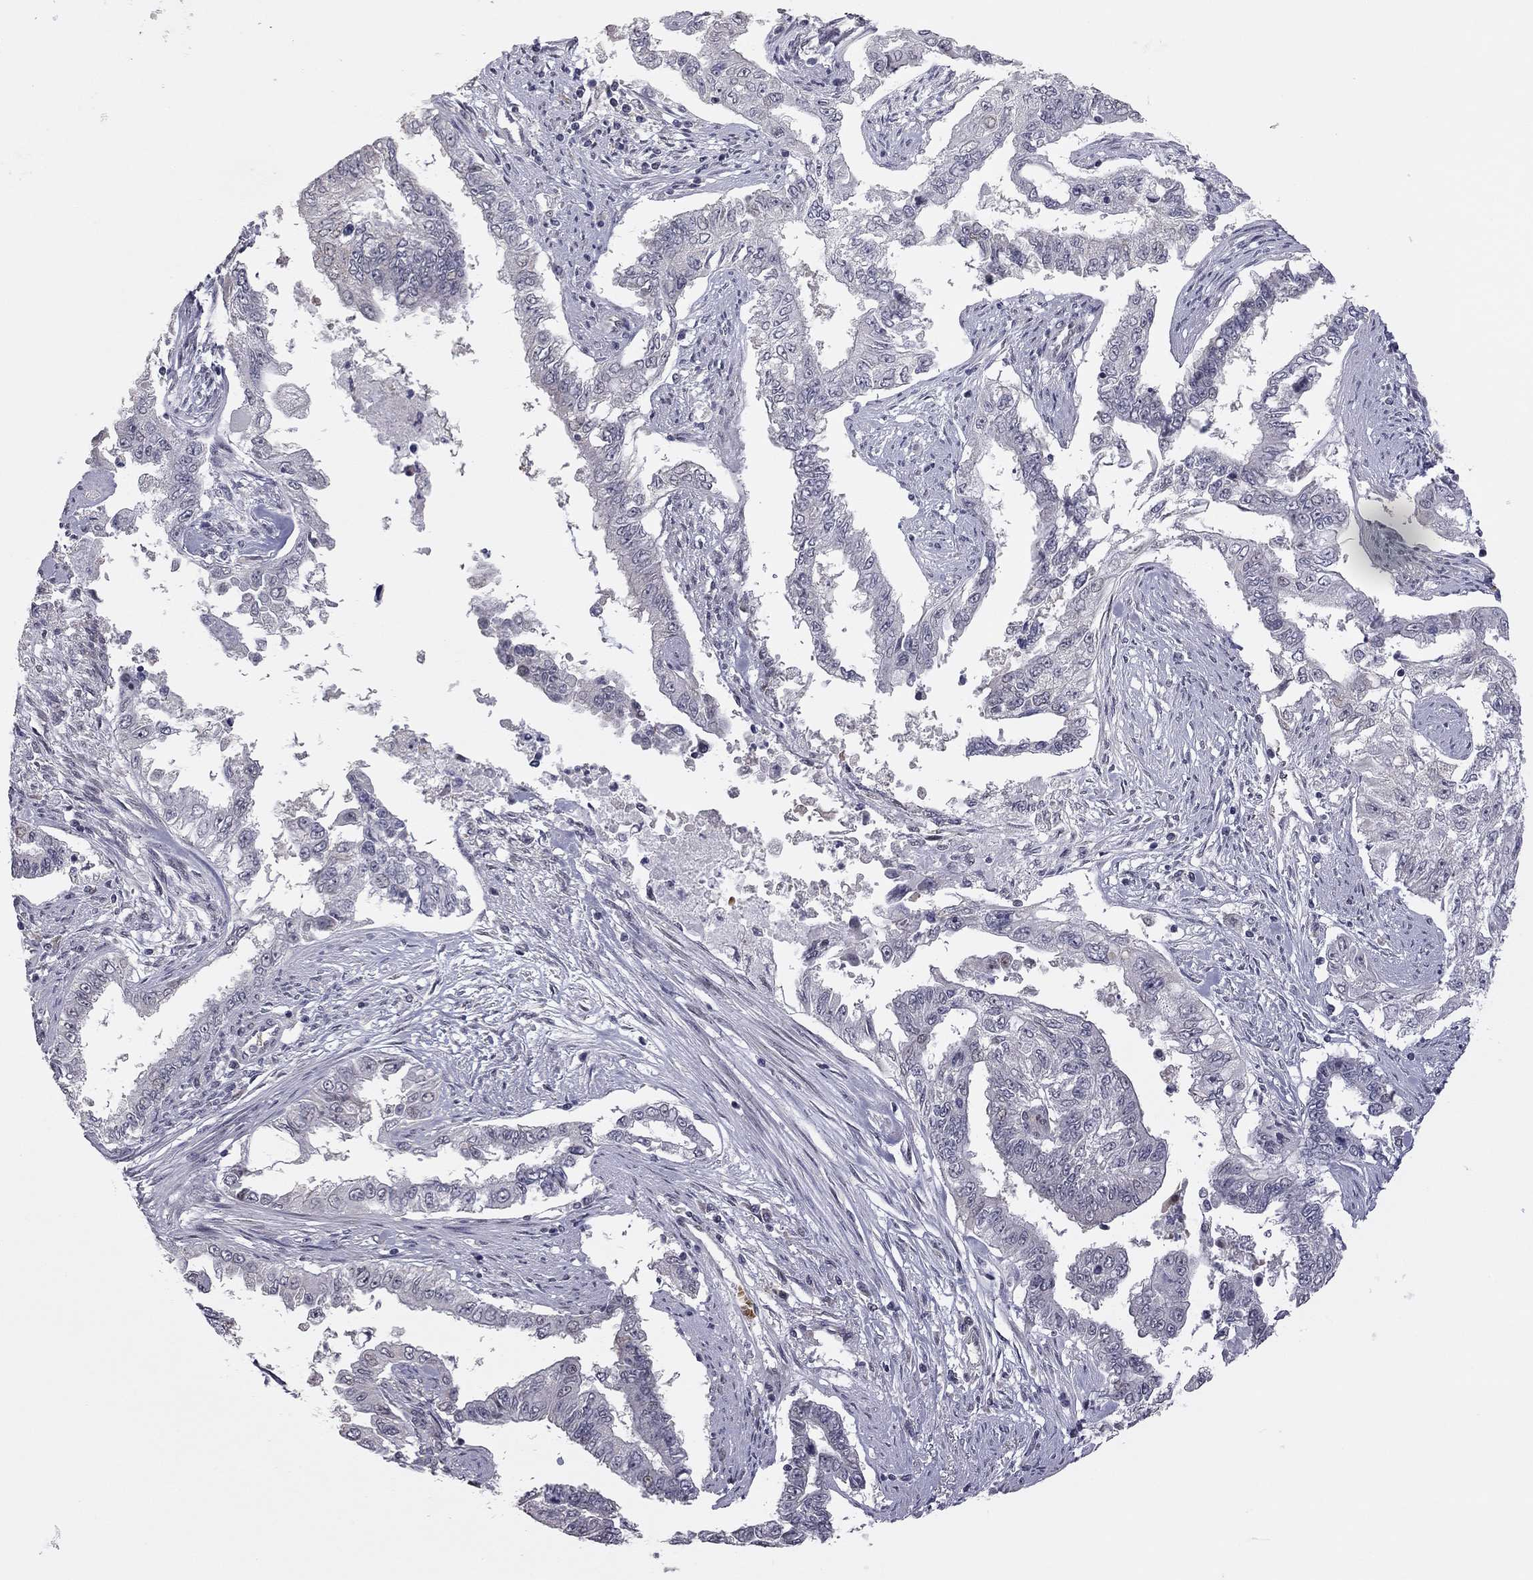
{"staining": {"intensity": "negative", "quantity": "none", "location": "none"}, "tissue": "endometrial cancer", "cell_type": "Tumor cells", "image_type": "cancer", "snomed": [{"axis": "morphology", "description": "Adenocarcinoma, NOS"}, {"axis": "topography", "description": "Uterus"}], "caption": "Tumor cells are negative for protein expression in human adenocarcinoma (endometrial).", "gene": "MC3R", "patient": {"sex": "female", "age": 59}}